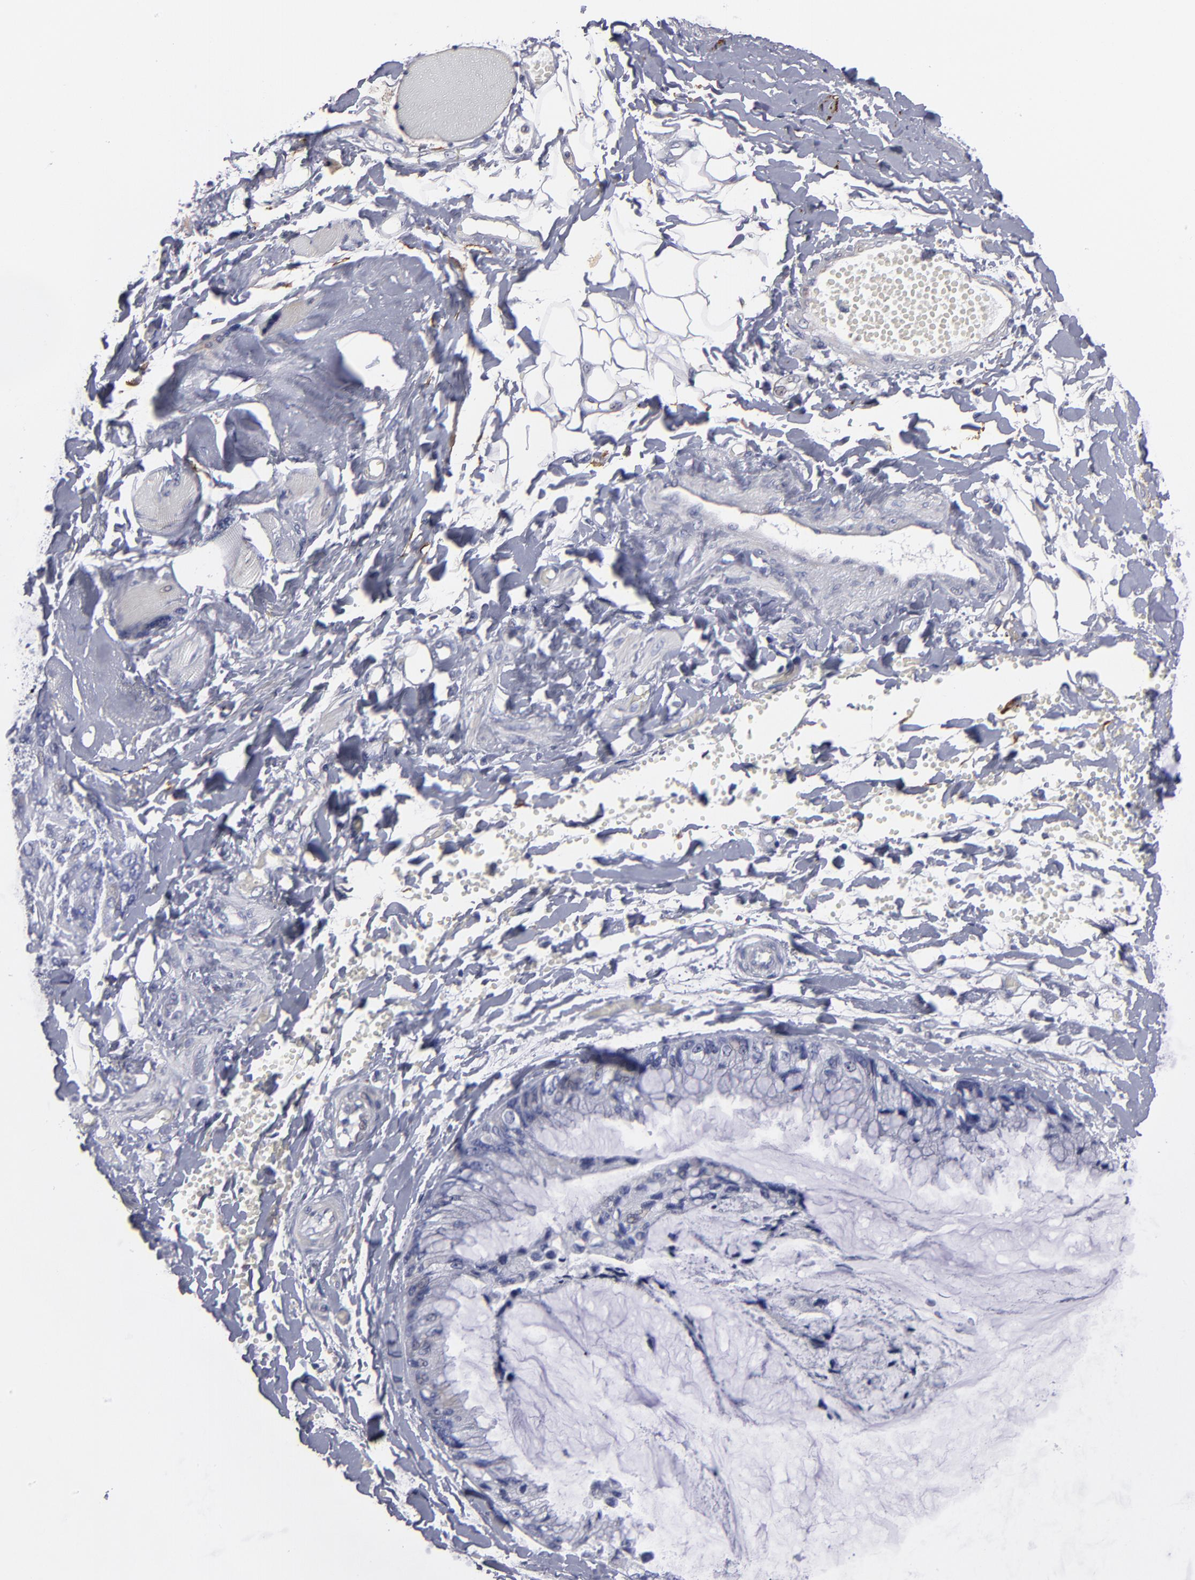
{"staining": {"intensity": "negative", "quantity": "none", "location": "none"}, "tissue": "ovarian cancer", "cell_type": "Tumor cells", "image_type": "cancer", "snomed": [{"axis": "morphology", "description": "Cystadenocarcinoma, mucinous, NOS"}, {"axis": "topography", "description": "Ovary"}], "caption": "An immunohistochemistry image of ovarian cancer (mucinous cystadenocarcinoma) is shown. There is no staining in tumor cells of ovarian cancer (mucinous cystadenocarcinoma).", "gene": "CADM3", "patient": {"sex": "female", "age": 39}}